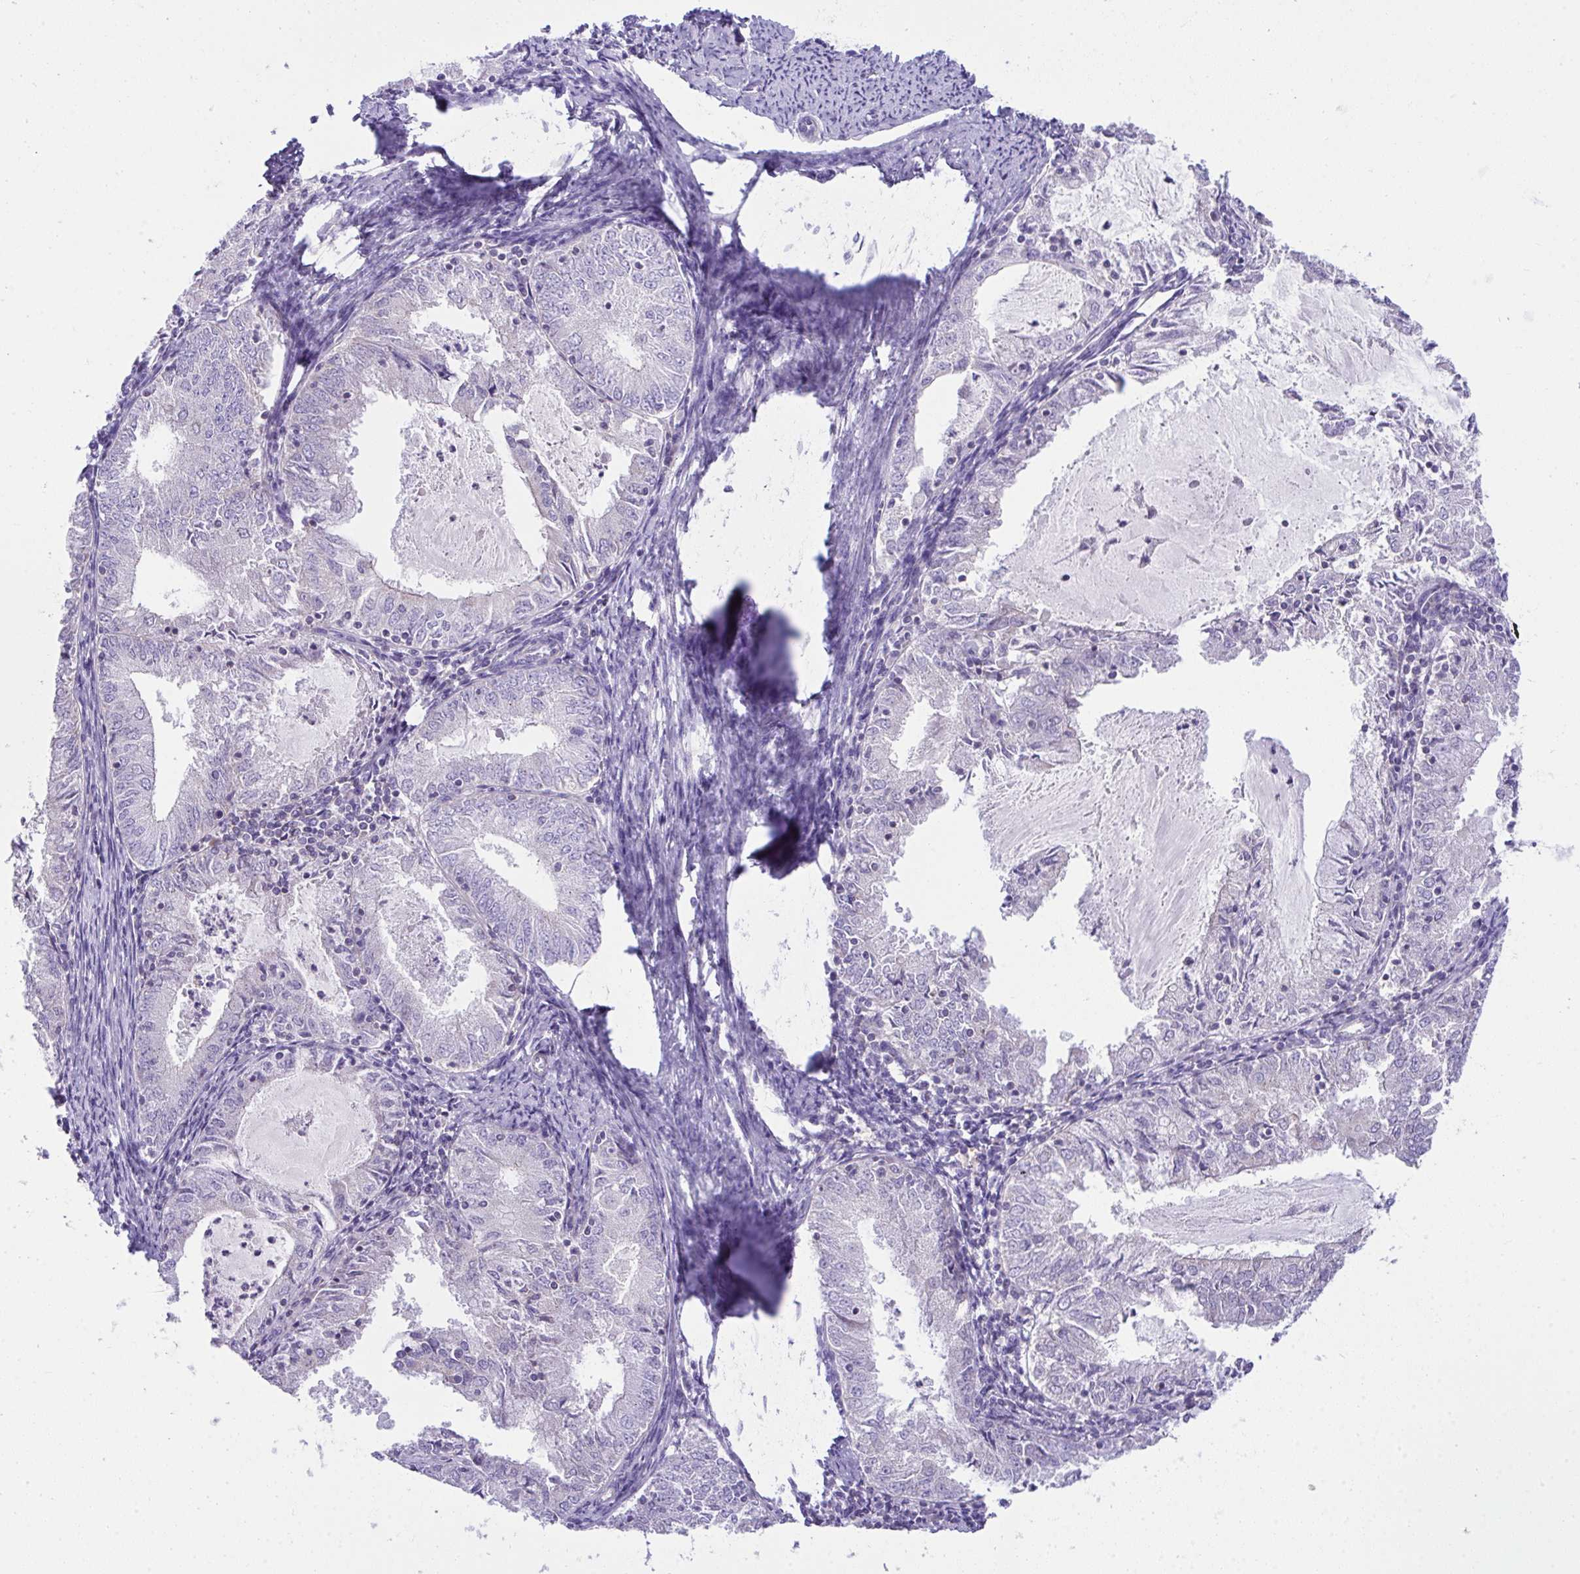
{"staining": {"intensity": "negative", "quantity": "none", "location": "none"}, "tissue": "endometrial cancer", "cell_type": "Tumor cells", "image_type": "cancer", "snomed": [{"axis": "morphology", "description": "Adenocarcinoma, NOS"}, {"axis": "topography", "description": "Endometrium"}], "caption": "Human endometrial cancer (adenocarcinoma) stained for a protein using immunohistochemistry (IHC) displays no expression in tumor cells.", "gene": "PLA2G12B", "patient": {"sex": "female", "age": 57}}